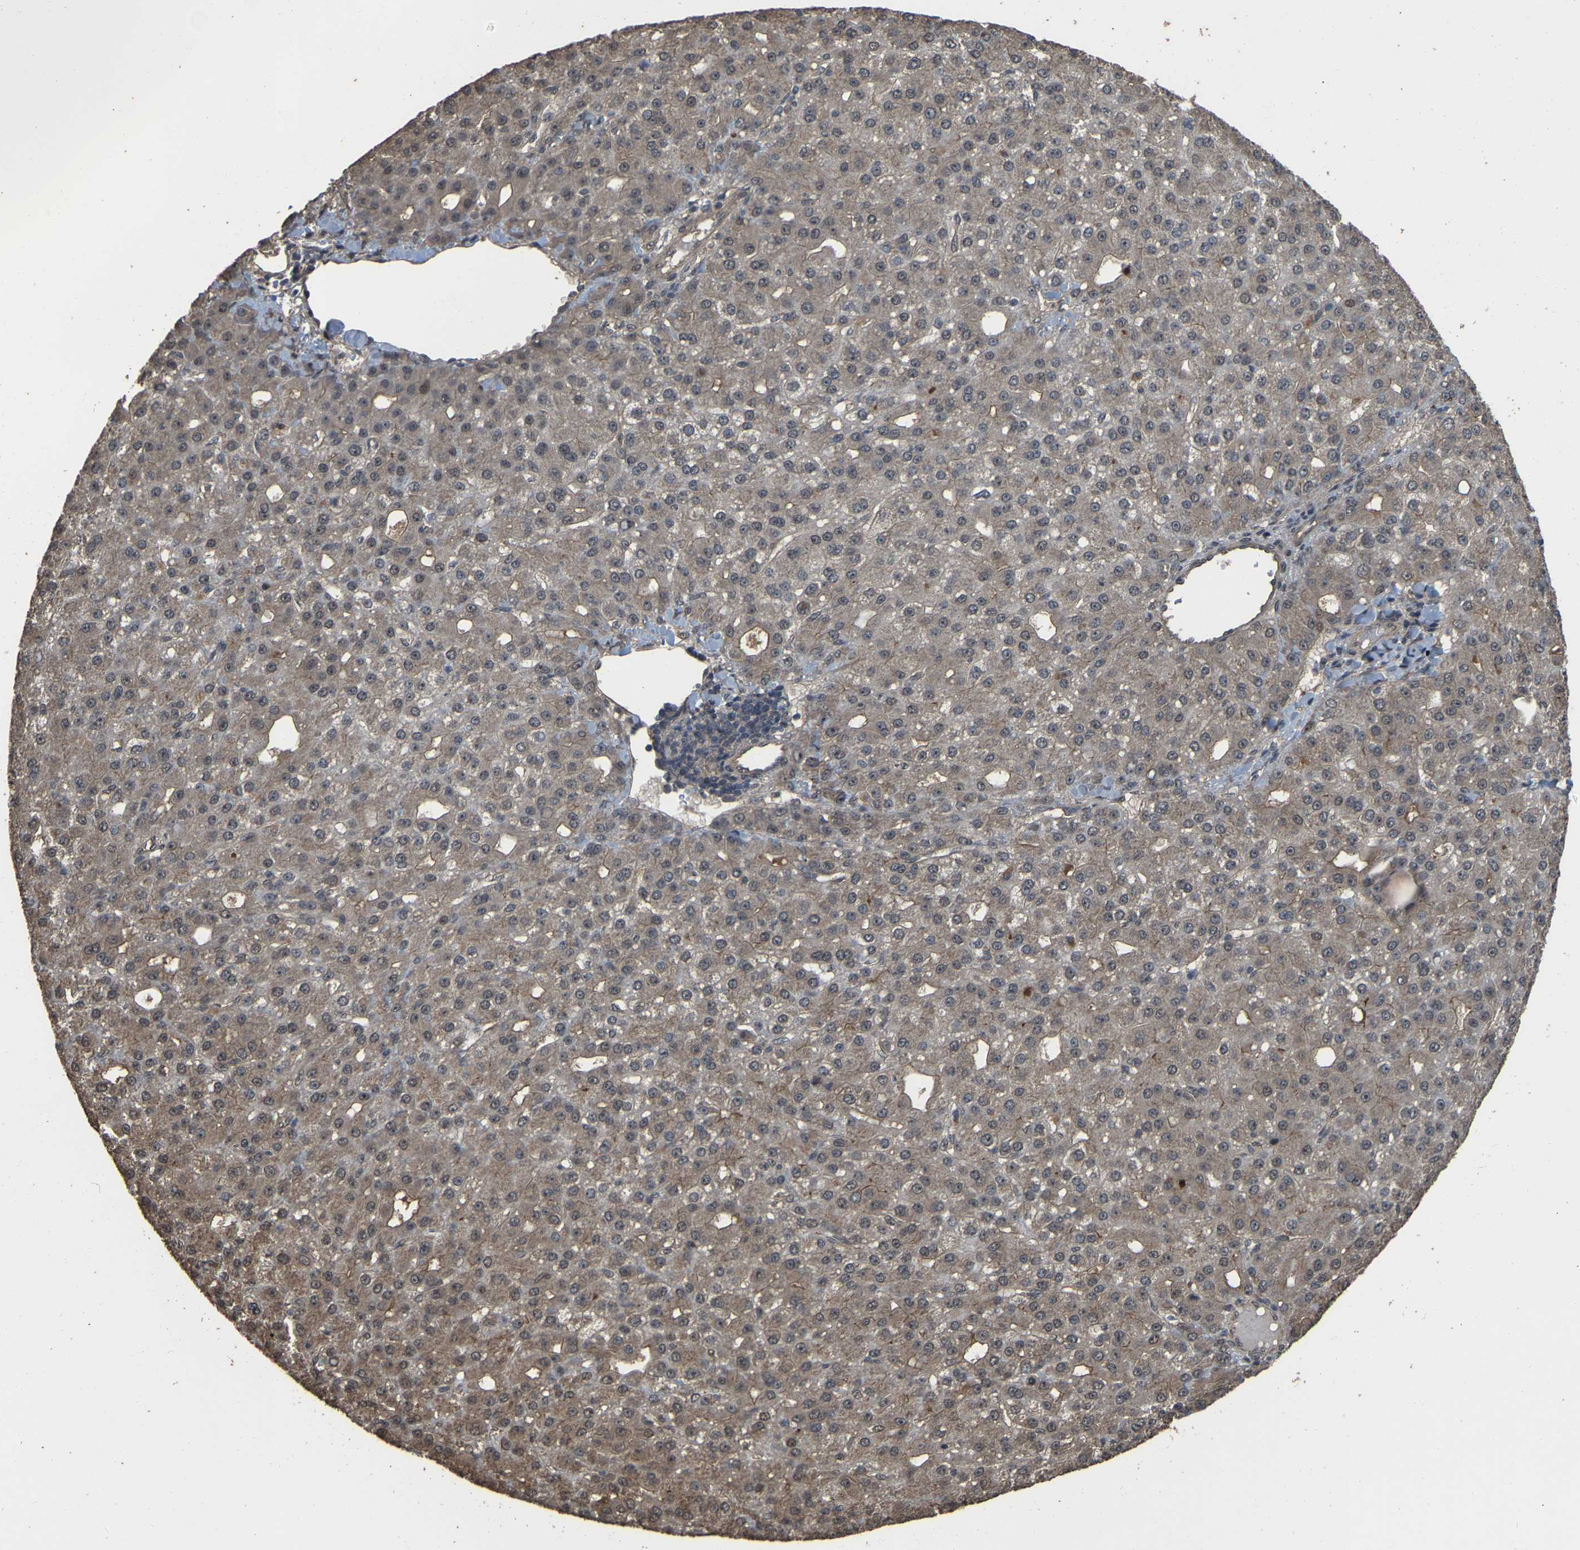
{"staining": {"intensity": "weak", "quantity": "25%-75%", "location": "cytoplasmic/membranous"}, "tissue": "liver cancer", "cell_type": "Tumor cells", "image_type": "cancer", "snomed": [{"axis": "morphology", "description": "Carcinoma, Hepatocellular, NOS"}, {"axis": "topography", "description": "Liver"}], "caption": "Human hepatocellular carcinoma (liver) stained with a brown dye shows weak cytoplasmic/membranous positive positivity in about 25%-75% of tumor cells.", "gene": "ARHGAP23", "patient": {"sex": "male", "age": 67}}